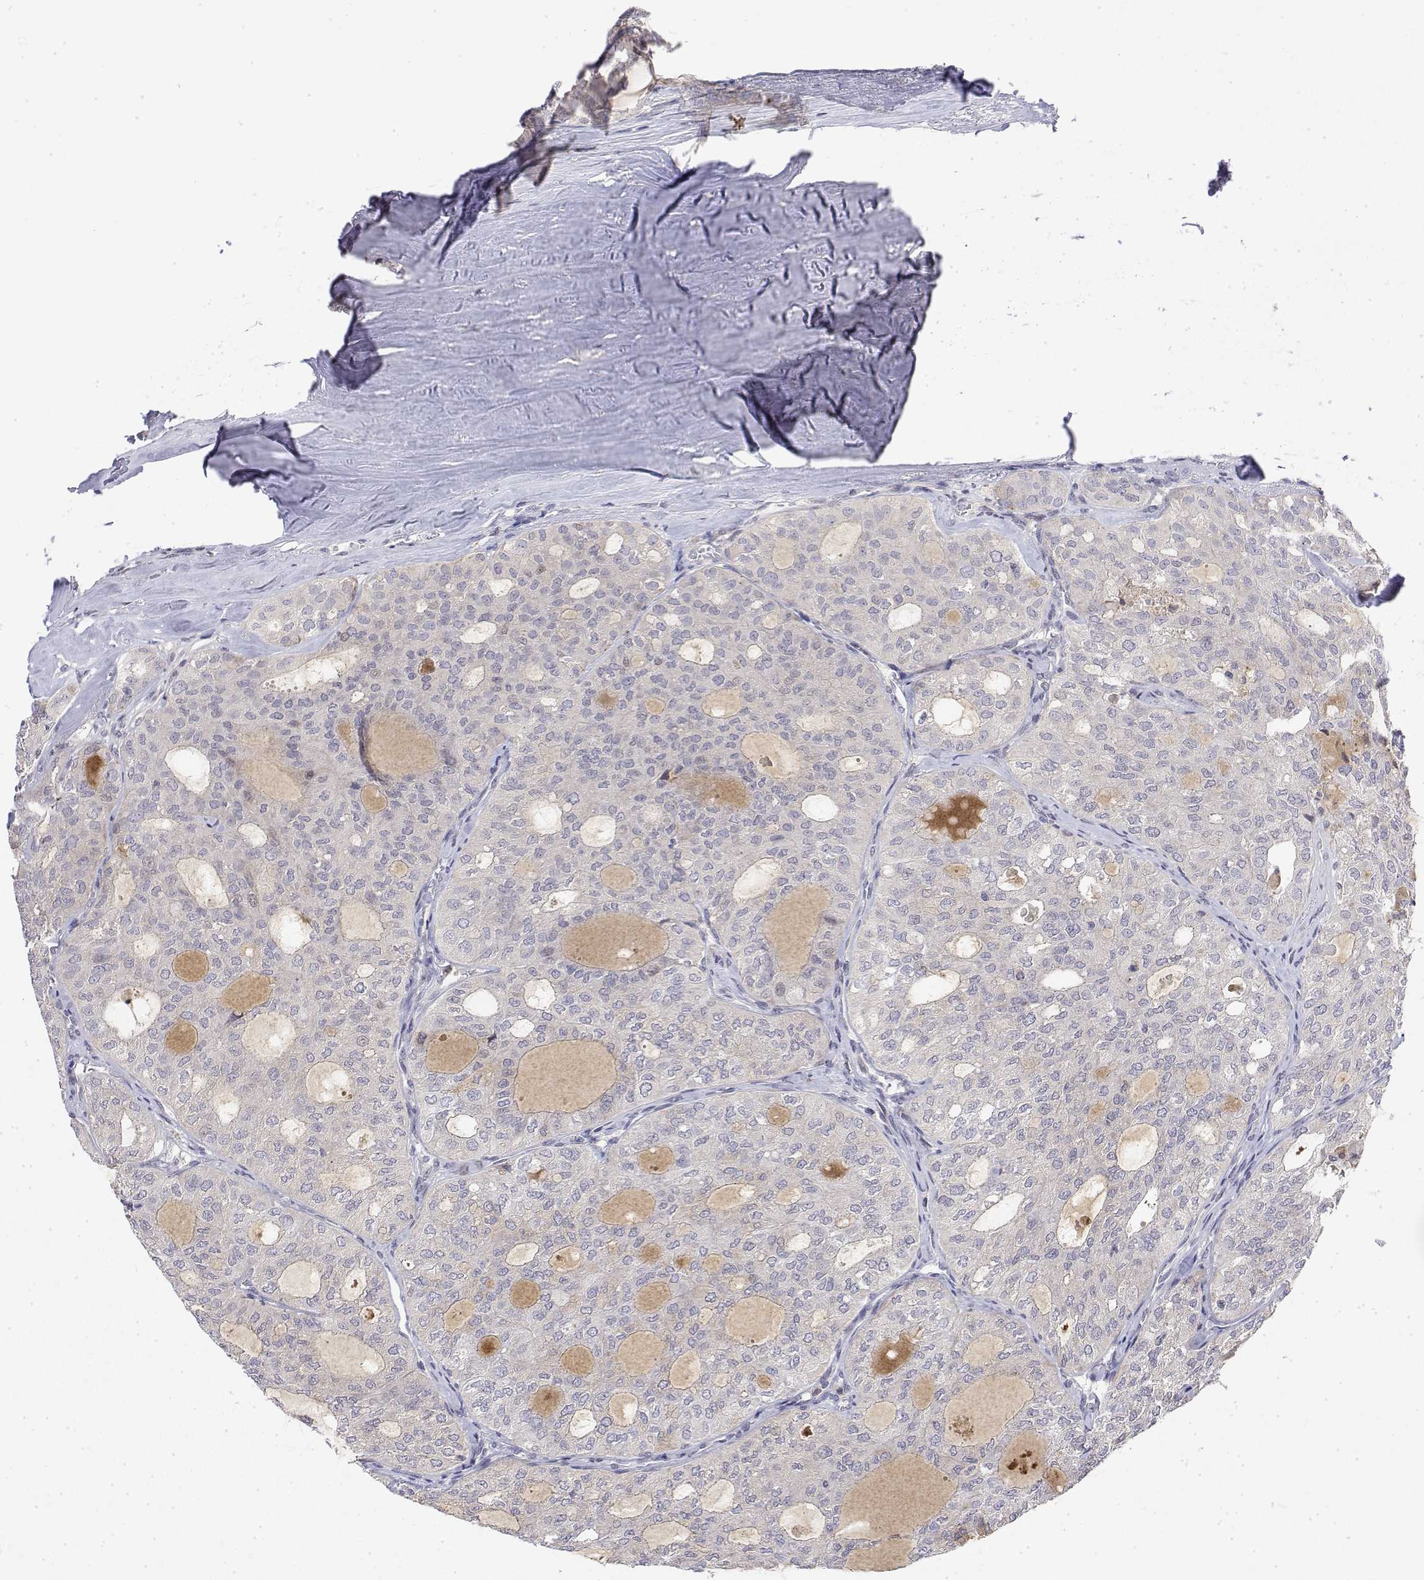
{"staining": {"intensity": "negative", "quantity": "none", "location": "none"}, "tissue": "thyroid cancer", "cell_type": "Tumor cells", "image_type": "cancer", "snomed": [{"axis": "morphology", "description": "Follicular adenoma carcinoma, NOS"}, {"axis": "topography", "description": "Thyroid gland"}], "caption": "The image shows no staining of tumor cells in thyroid follicular adenoma carcinoma. (Stains: DAB (3,3'-diaminobenzidine) immunohistochemistry (IHC) with hematoxylin counter stain, Microscopy: brightfield microscopy at high magnification).", "gene": "IGFBP4", "patient": {"sex": "male", "age": 75}}